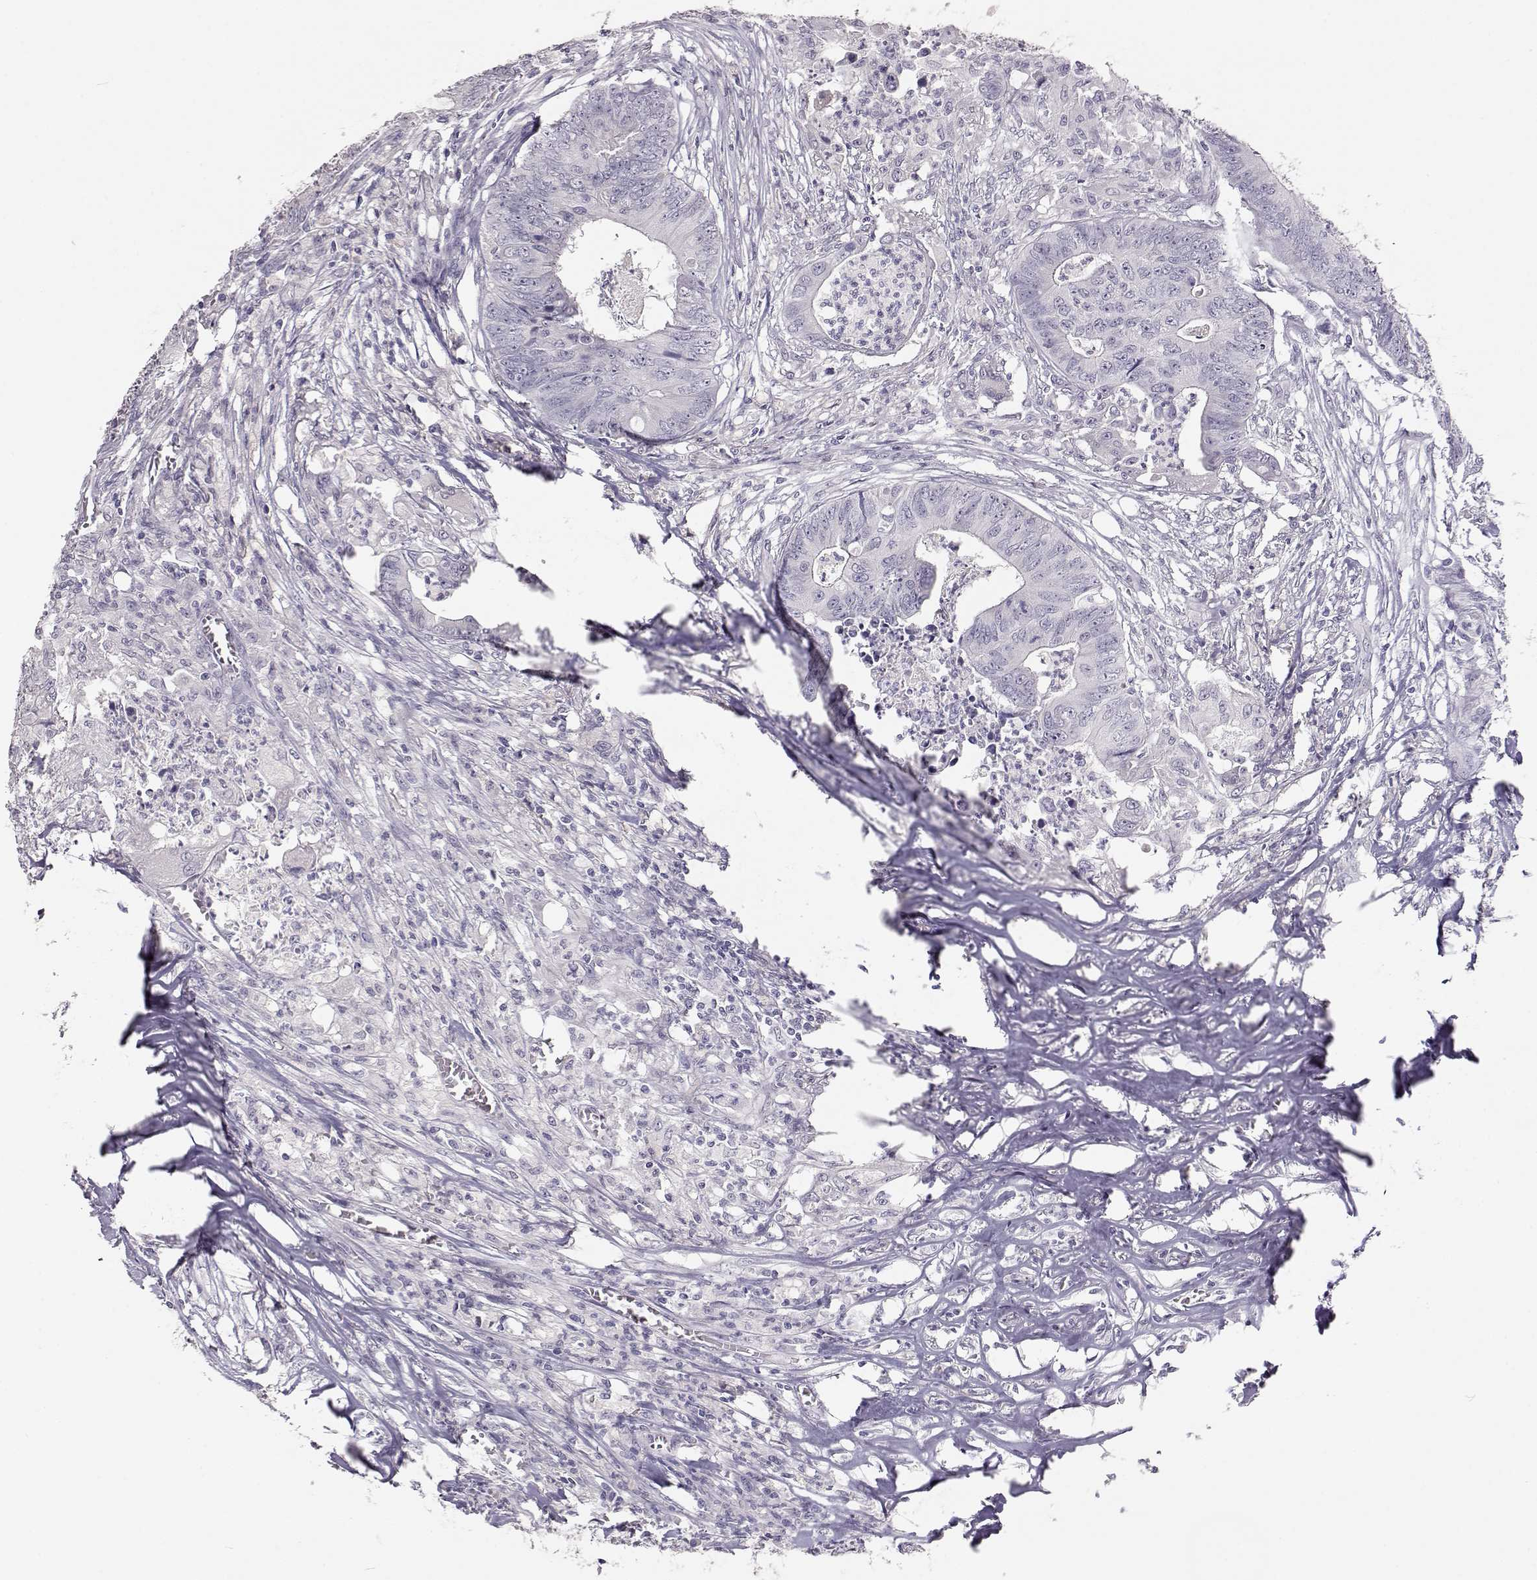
{"staining": {"intensity": "negative", "quantity": "none", "location": "none"}, "tissue": "colorectal cancer", "cell_type": "Tumor cells", "image_type": "cancer", "snomed": [{"axis": "morphology", "description": "Adenocarcinoma, NOS"}, {"axis": "topography", "description": "Colon"}], "caption": "This histopathology image is of colorectal adenocarcinoma stained with immunohistochemistry to label a protein in brown with the nuclei are counter-stained blue. There is no staining in tumor cells. The staining was performed using DAB to visualize the protein expression in brown, while the nuclei were stained in blue with hematoxylin (Magnification: 20x).", "gene": "TKTL1", "patient": {"sex": "male", "age": 84}}